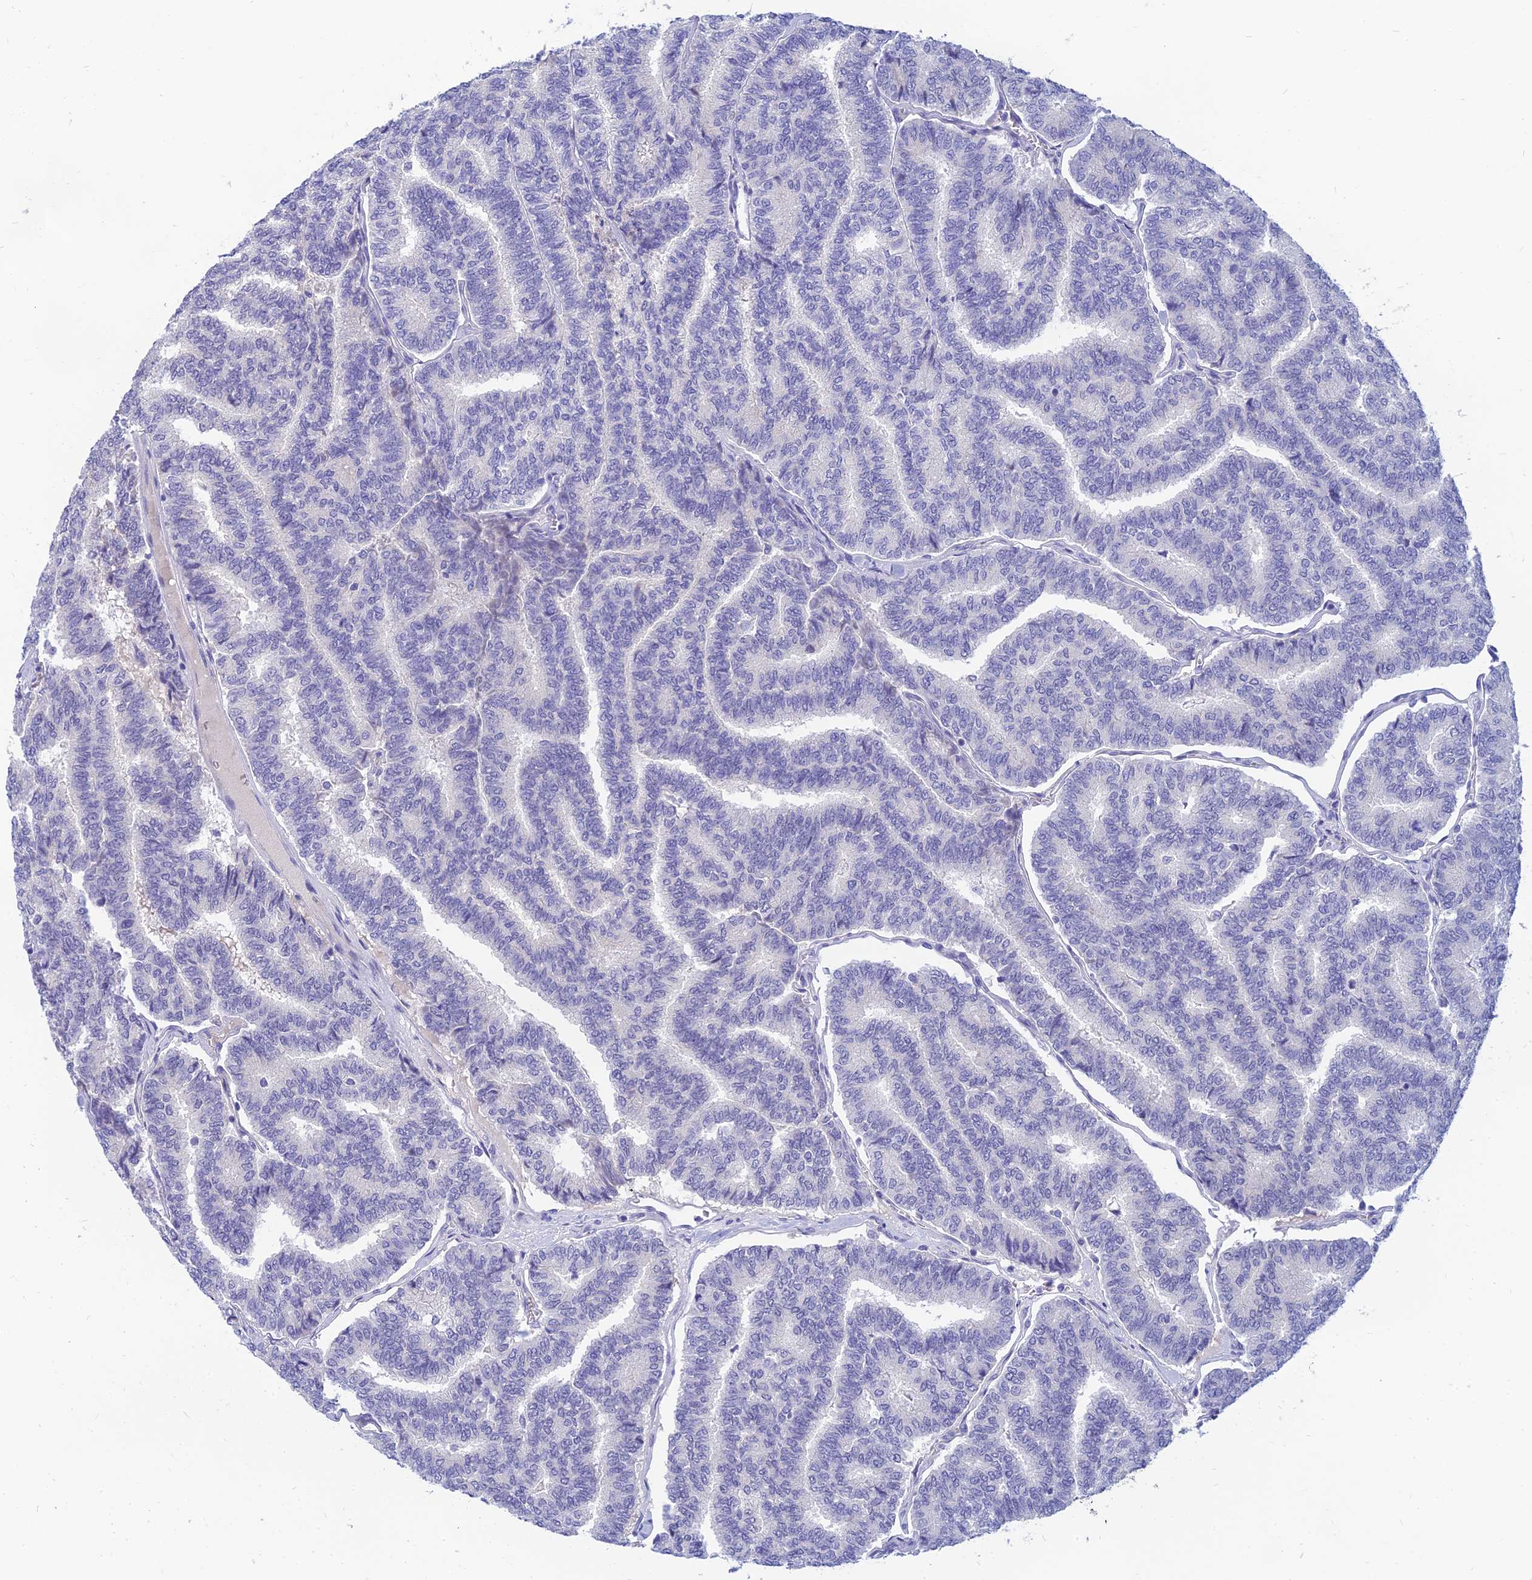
{"staining": {"intensity": "negative", "quantity": "none", "location": "none"}, "tissue": "thyroid cancer", "cell_type": "Tumor cells", "image_type": "cancer", "snomed": [{"axis": "morphology", "description": "Papillary adenocarcinoma, NOS"}, {"axis": "topography", "description": "Thyroid gland"}], "caption": "Human thyroid cancer stained for a protein using immunohistochemistry demonstrates no positivity in tumor cells.", "gene": "TMEM161B", "patient": {"sex": "female", "age": 35}}